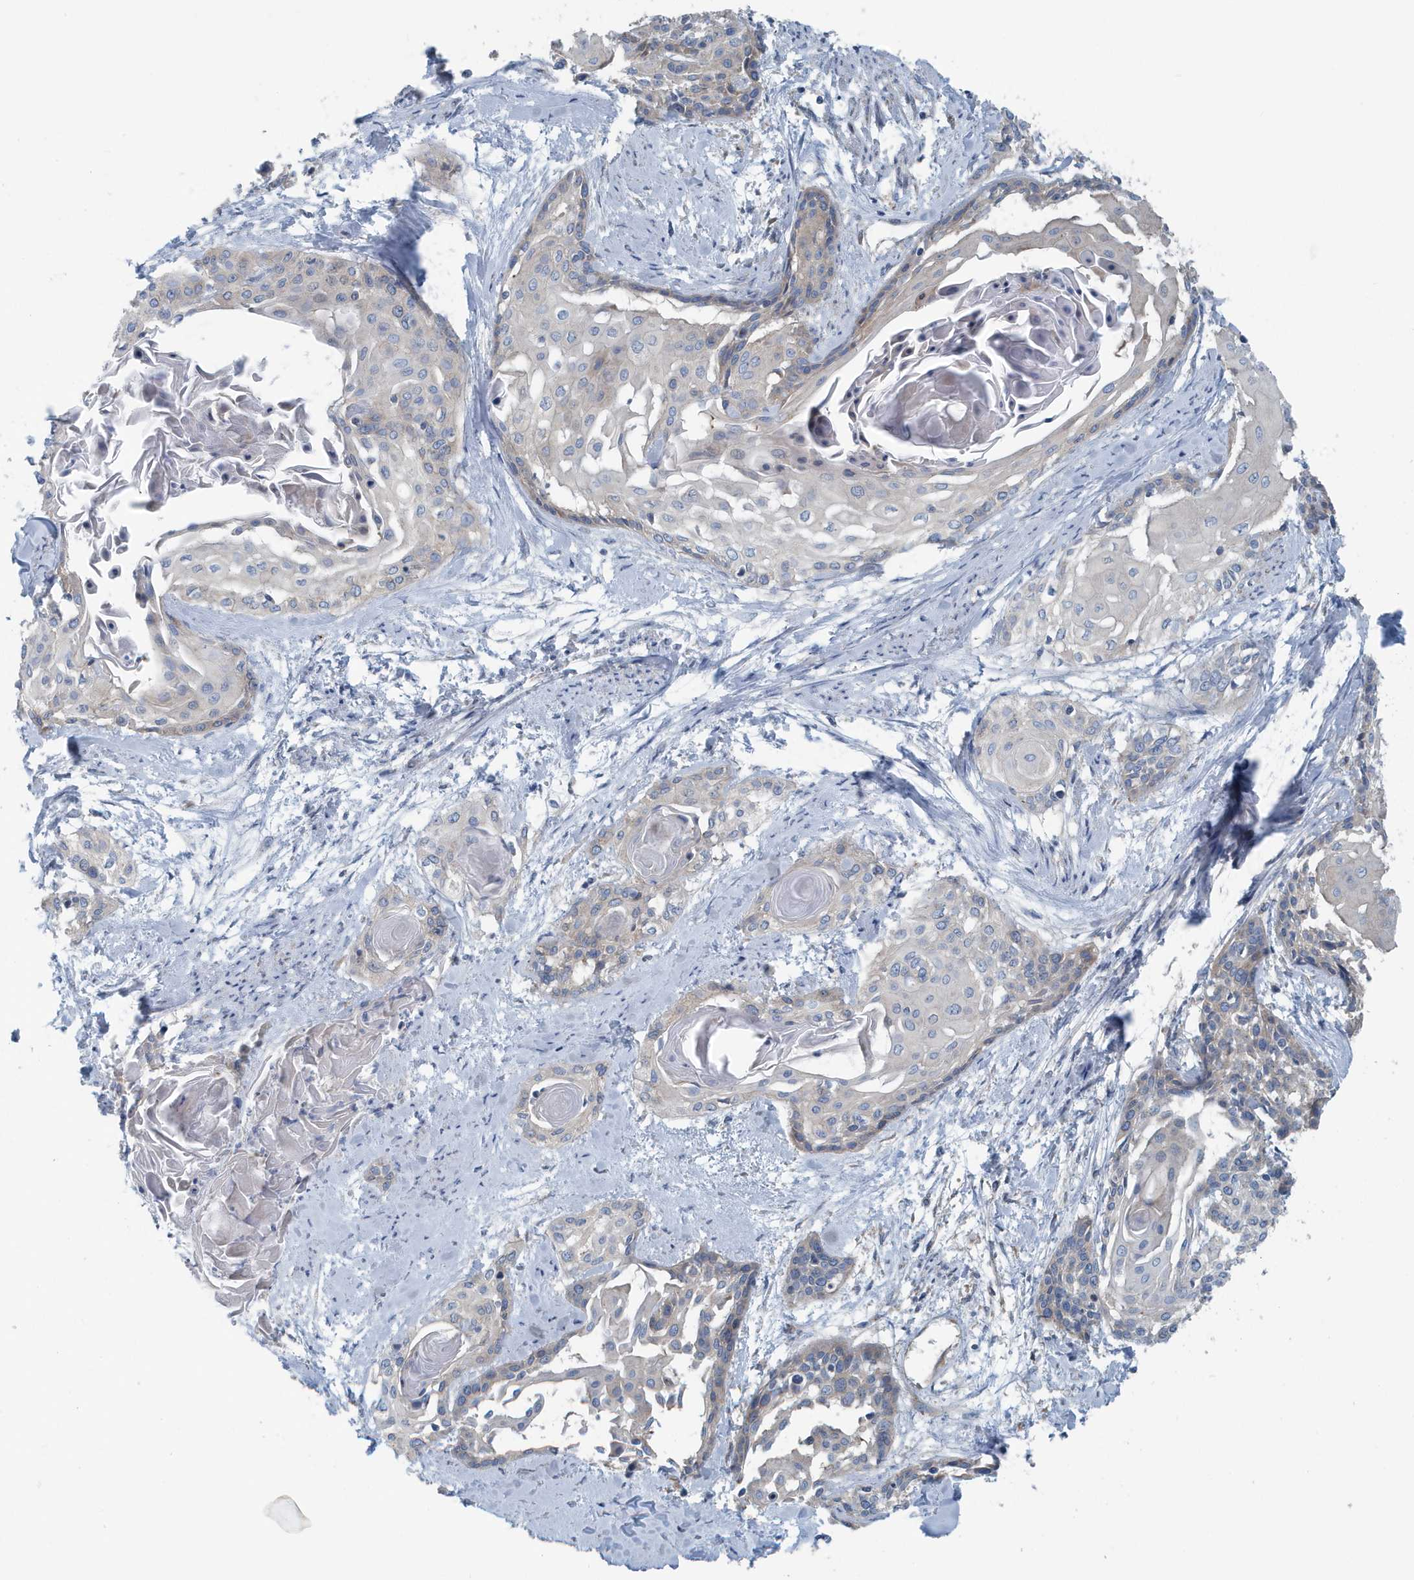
{"staining": {"intensity": "negative", "quantity": "none", "location": "none"}, "tissue": "cervical cancer", "cell_type": "Tumor cells", "image_type": "cancer", "snomed": [{"axis": "morphology", "description": "Squamous cell carcinoma, NOS"}, {"axis": "topography", "description": "Cervix"}], "caption": "Tumor cells are negative for brown protein staining in cervical cancer. (DAB (3,3'-diaminobenzidine) IHC with hematoxylin counter stain).", "gene": "PPM1M", "patient": {"sex": "female", "age": 57}}